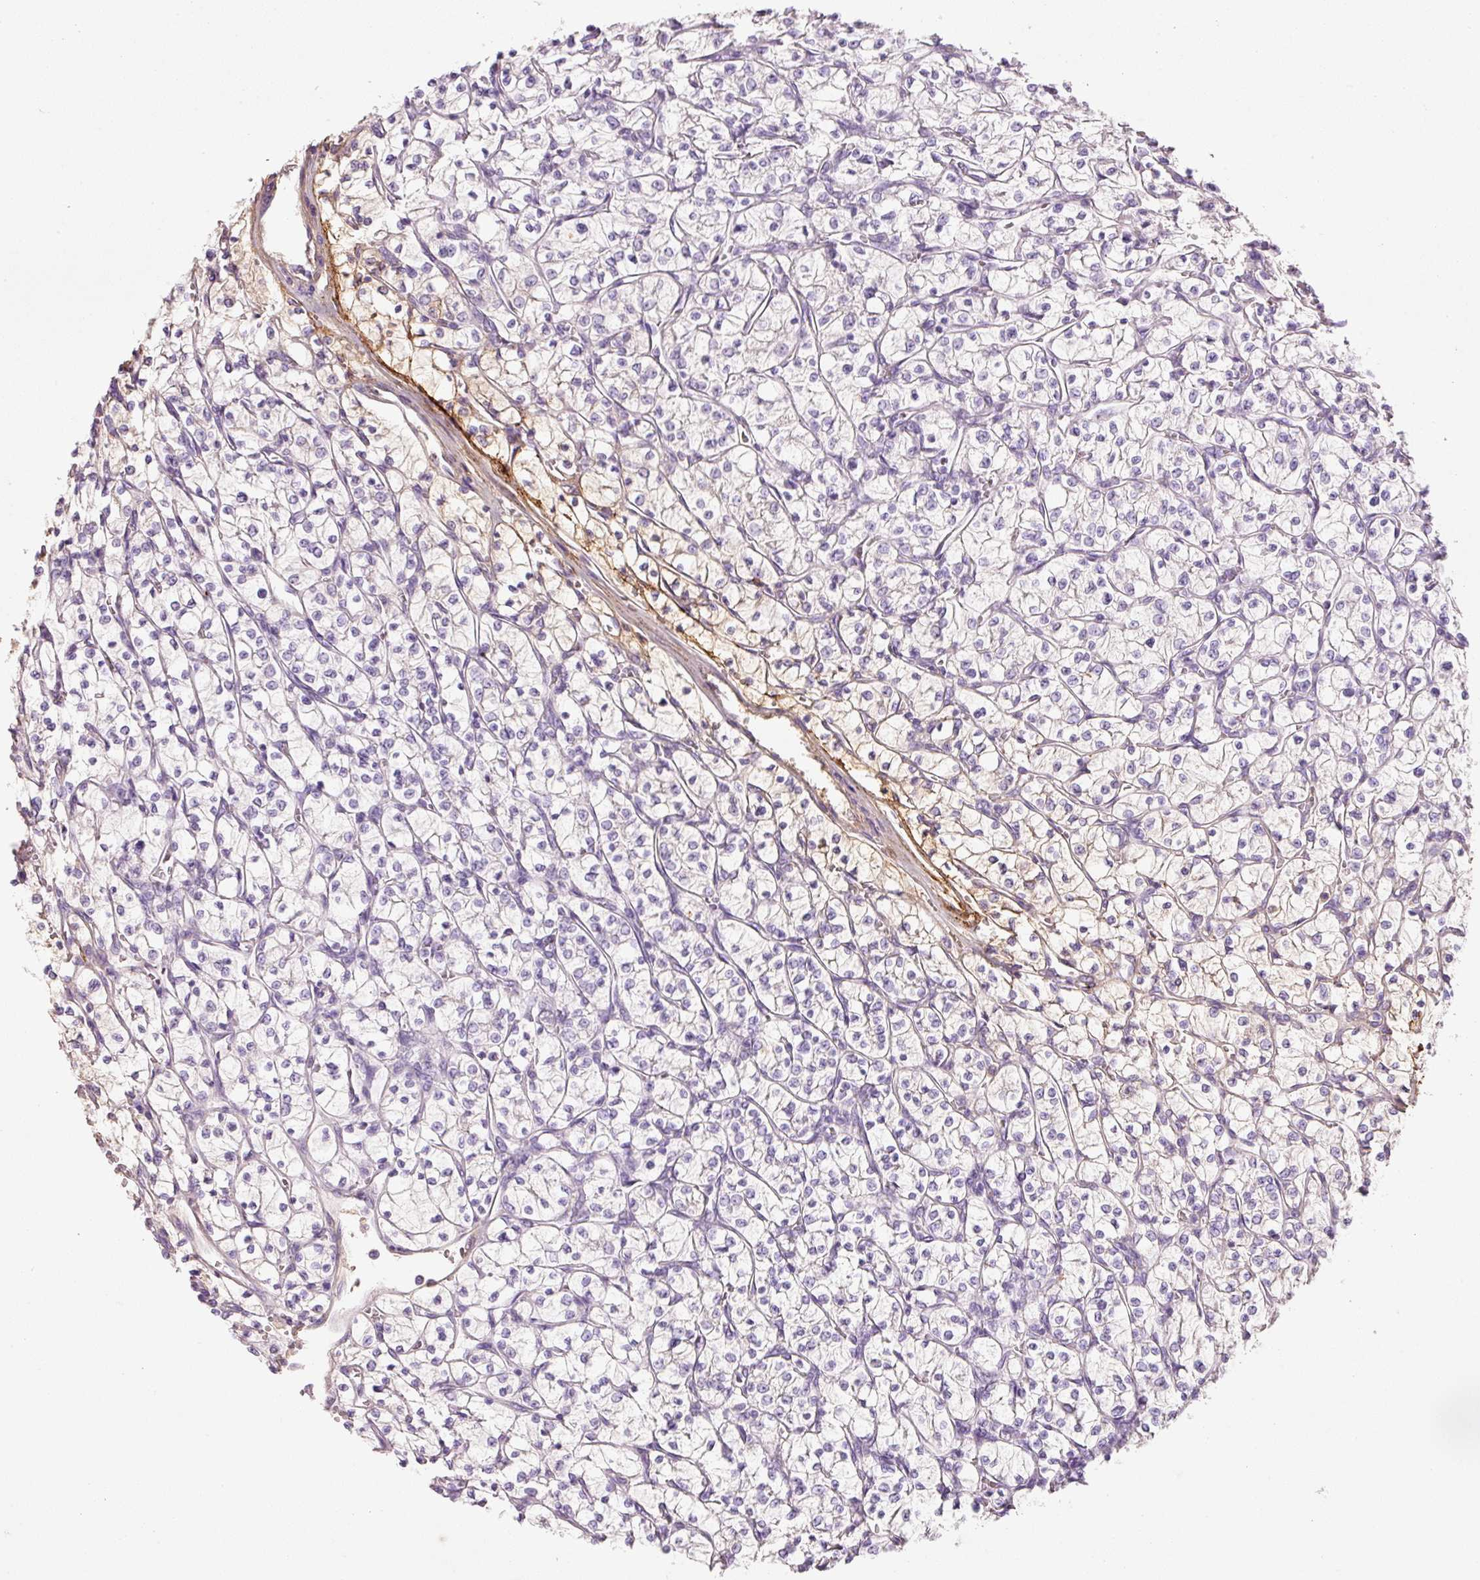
{"staining": {"intensity": "negative", "quantity": "none", "location": "none"}, "tissue": "renal cancer", "cell_type": "Tumor cells", "image_type": "cancer", "snomed": [{"axis": "morphology", "description": "Adenocarcinoma, NOS"}, {"axis": "topography", "description": "Kidney"}], "caption": "An image of renal cancer stained for a protein shows no brown staining in tumor cells.", "gene": "MFAP4", "patient": {"sex": "female", "age": 64}}